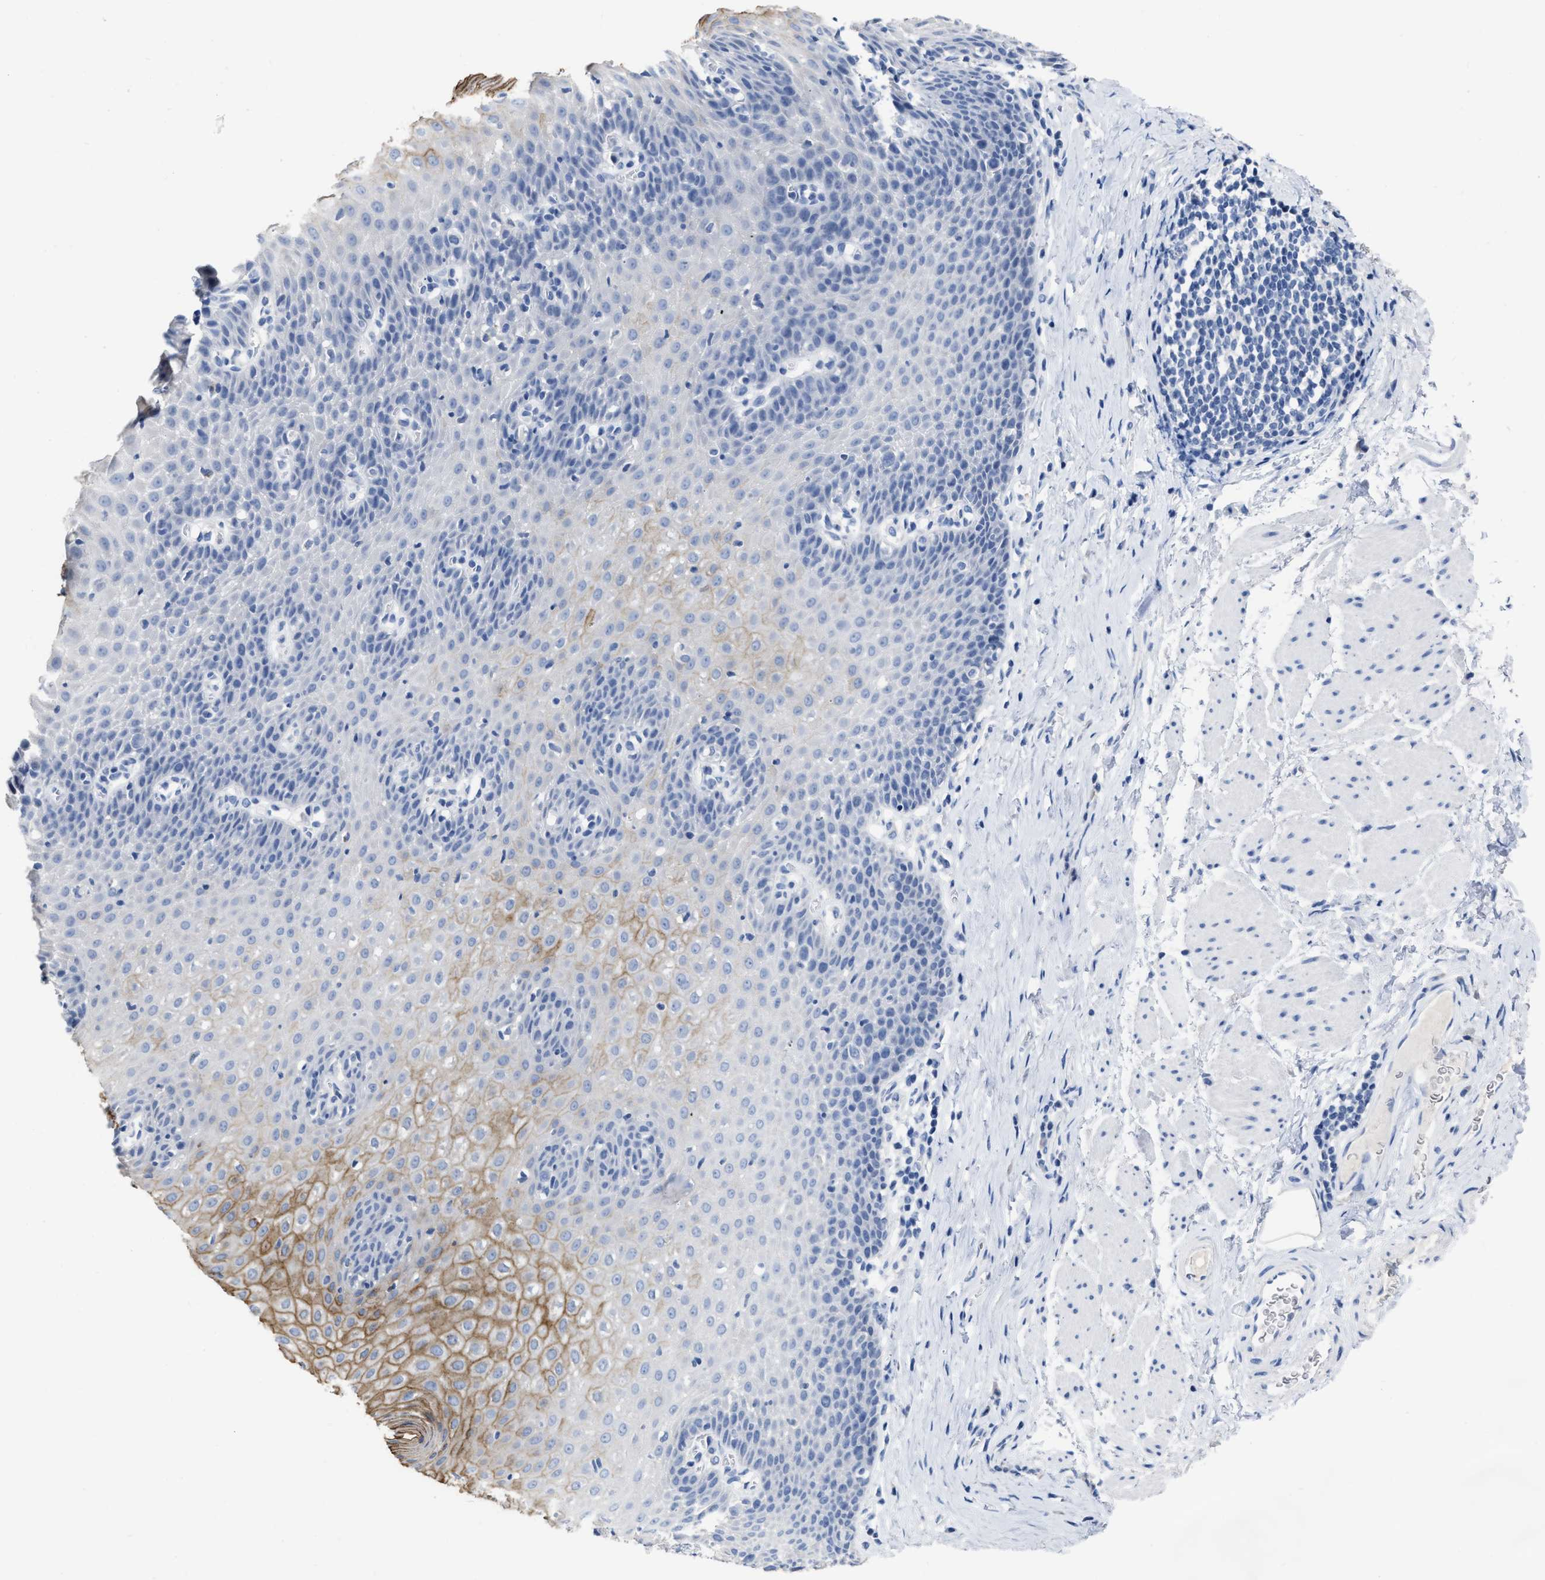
{"staining": {"intensity": "moderate", "quantity": "<25%", "location": "cytoplasmic/membranous"}, "tissue": "esophagus", "cell_type": "Squamous epithelial cells", "image_type": "normal", "snomed": [{"axis": "morphology", "description": "Normal tissue, NOS"}, {"axis": "topography", "description": "Esophagus"}], "caption": "Immunohistochemistry (DAB) staining of unremarkable human esophagus demonstrates moderate cytoplasmic/membranous protein expression in about <25% of squamous epithelial cells.", "gene": "CEACAM5", "patient": {"sex": "female", "age": 61}}